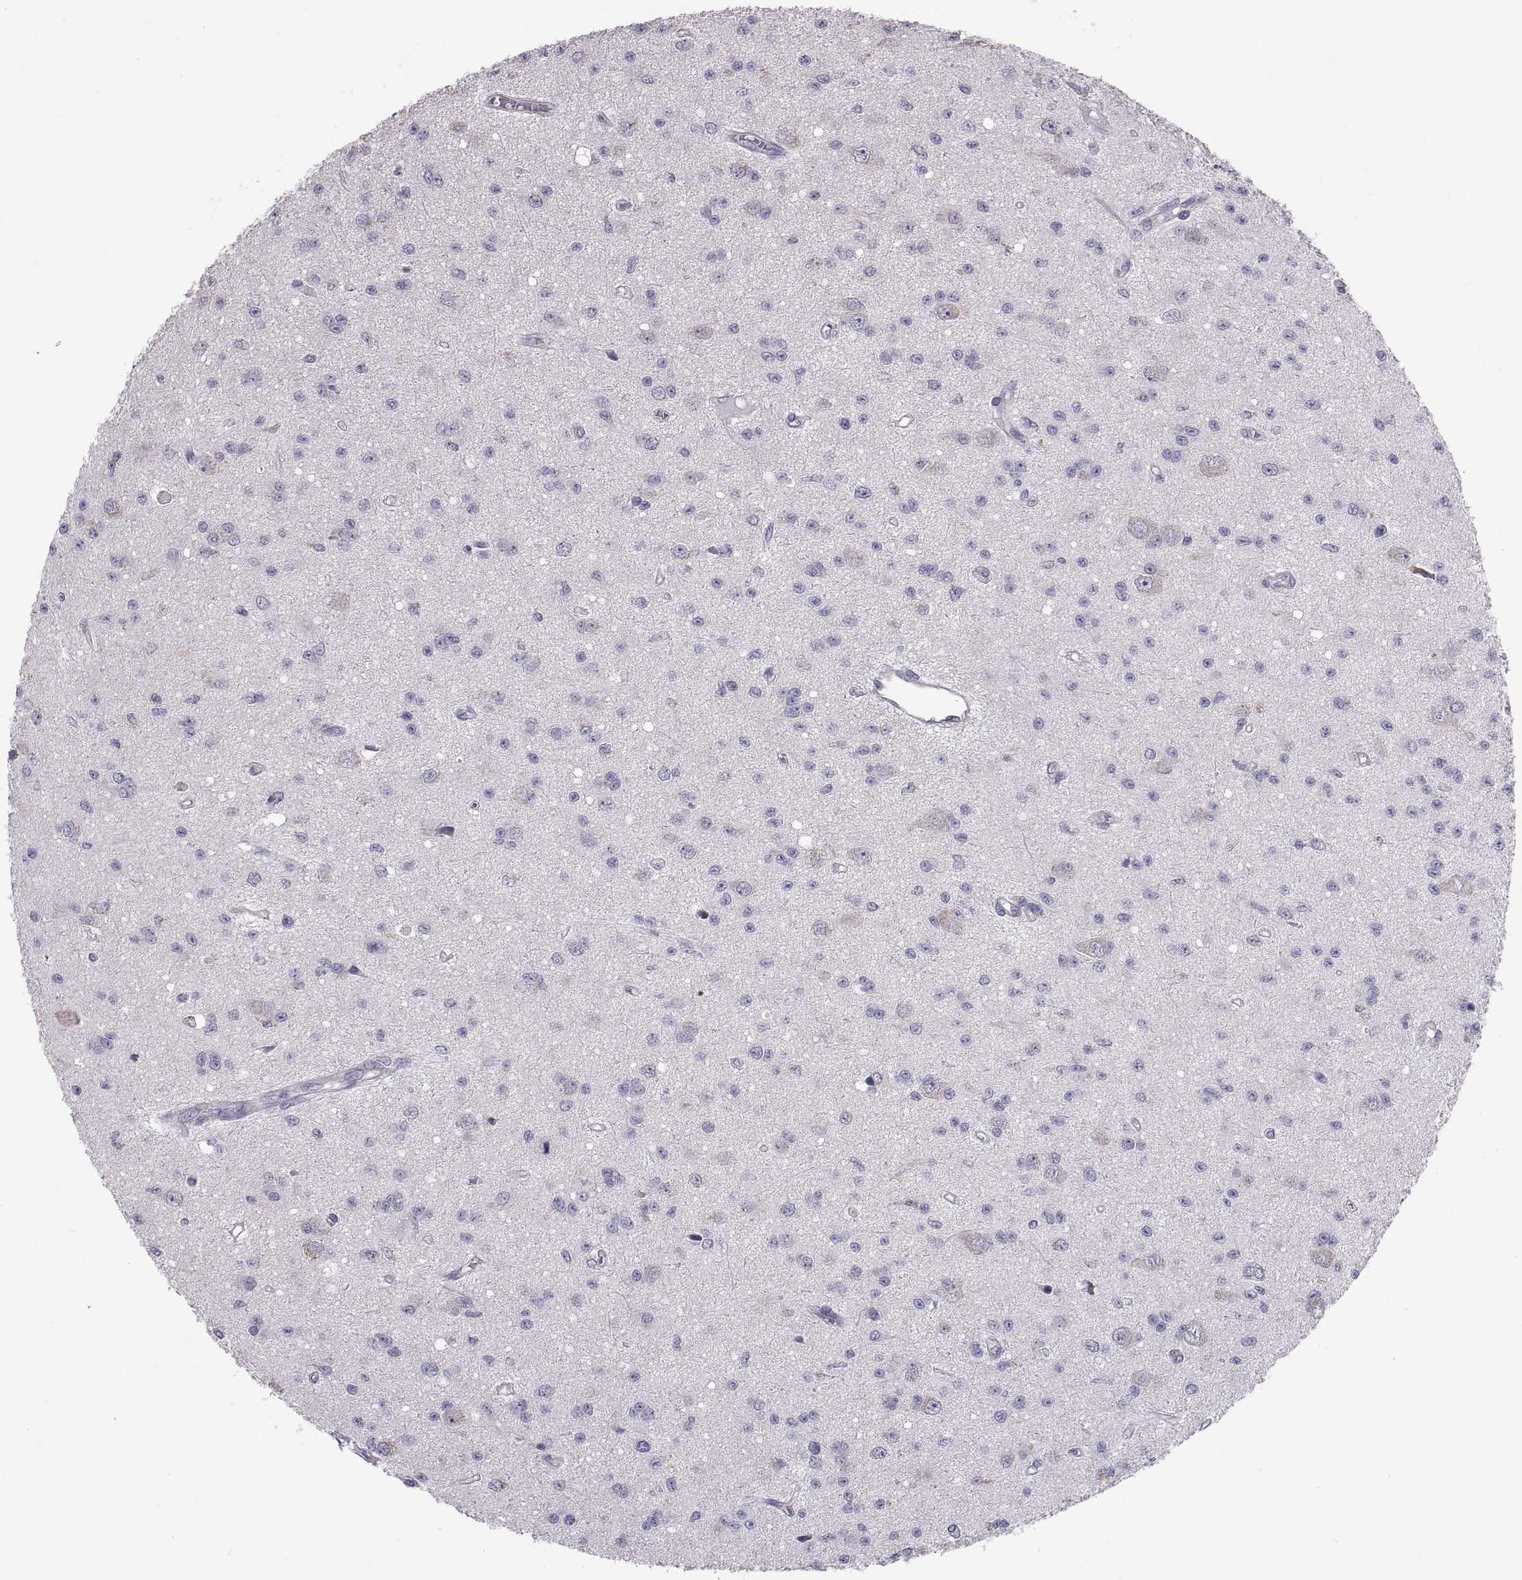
{"staining": {"intensity": "negative", "quantity": "none", "location": "none"}, "tissue": "glioma", "cell_type": "Tumor cells", "image_type": "cancer", "snomed": [{"axis": "morphology", "description": "Glioma, malignant, Low grade"}, {"axis": "topography", "description": "Brain"}], "caption": "This histopathology image is of low-grade glioma (malignant) stained with IHC to label a protein in brown with the nuclei are counter-stained blue. There is no staining in tumor cells.", "gene": "TNNC1", "patient": {"sex": "female", "age": 45}}